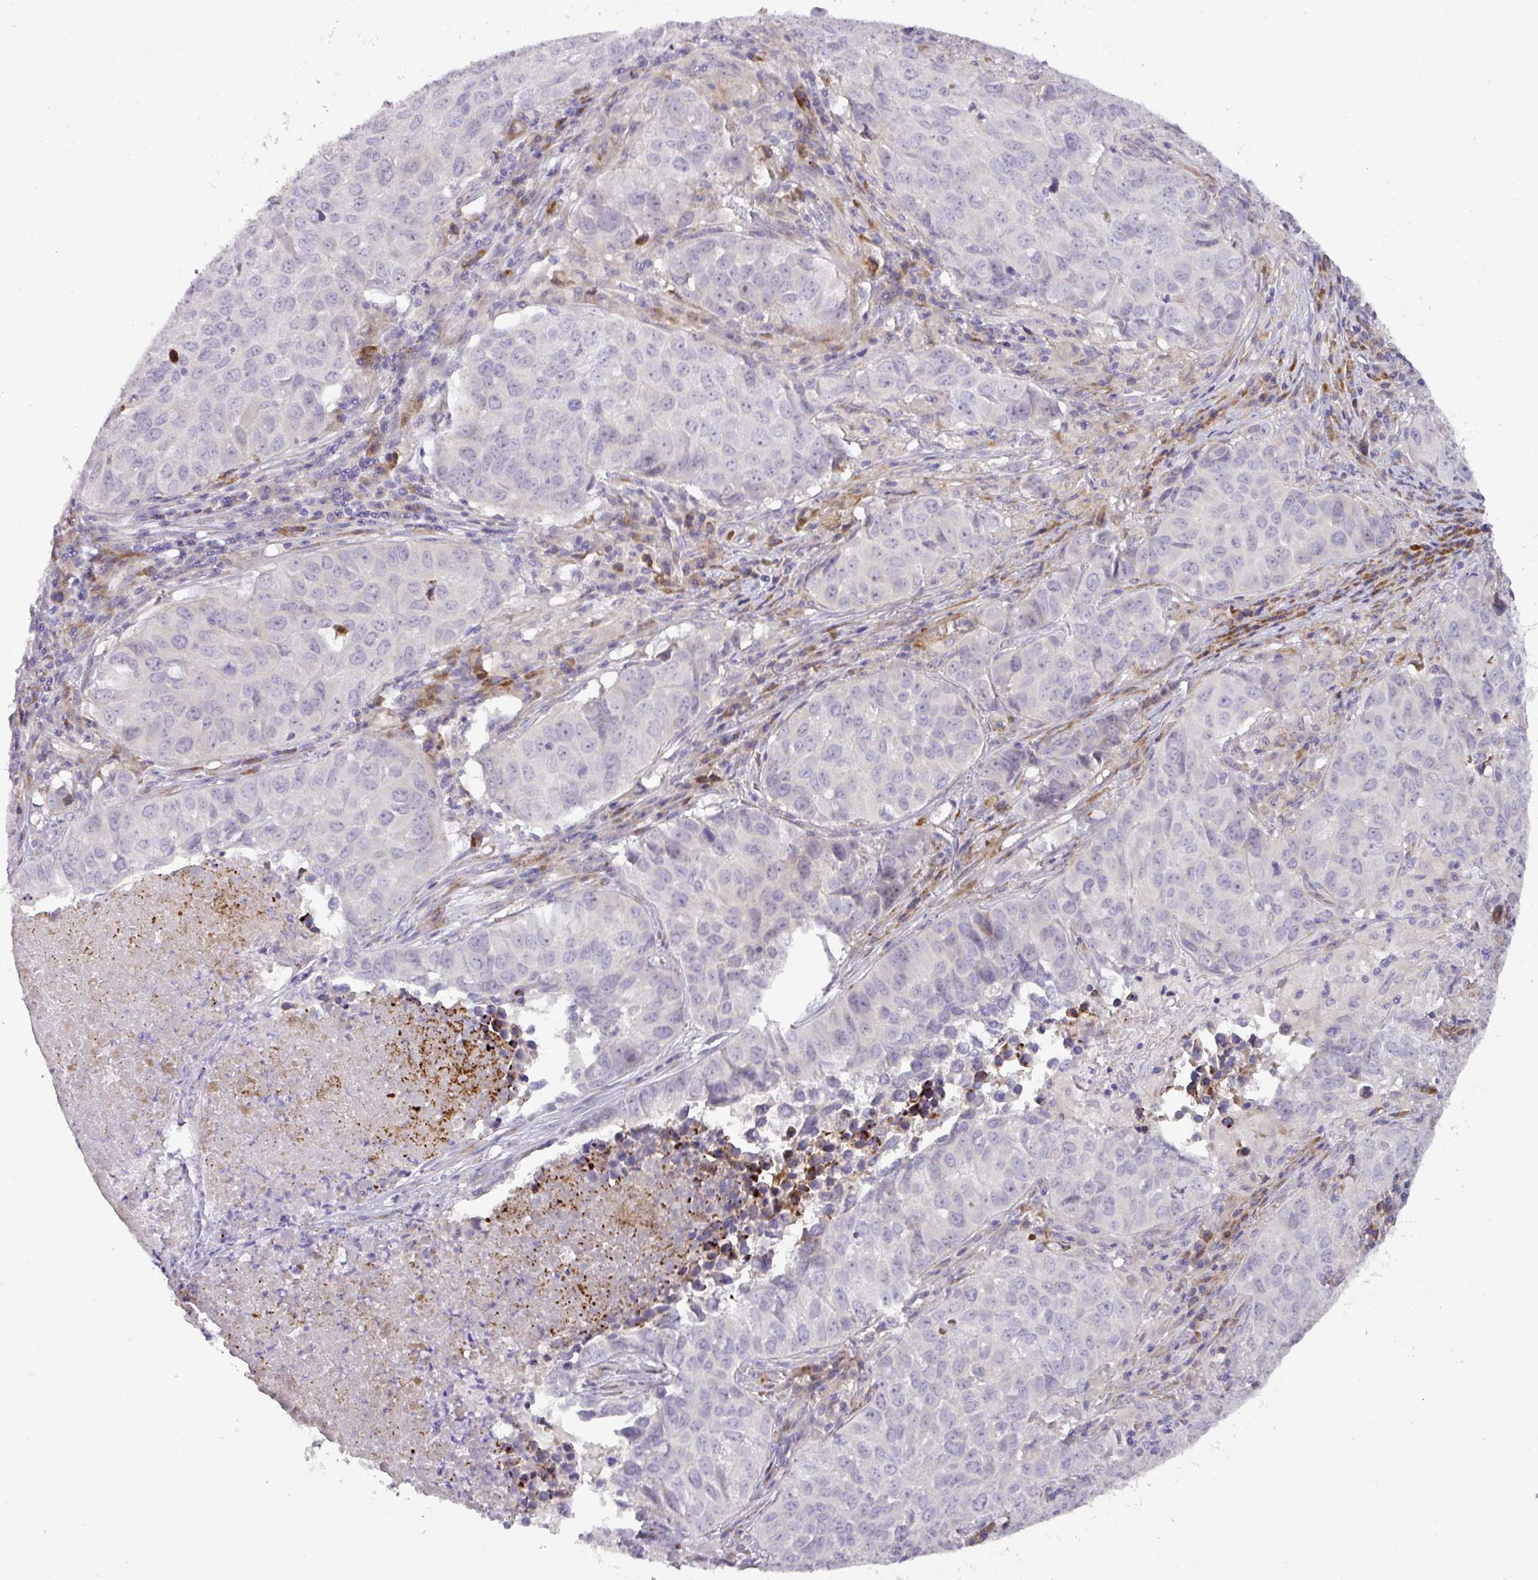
{"staining": {"intensity": "negative", "quantity": "none", "location": "none"}, "tissue": "lung cancer", "cell_type": "Tumor cells", "image_type": "cancer", "snomed": [{"axis": "morphology", "description": "Adenocarcinoma, NOS"}, {"axis": "topography", "description": "Lung"}], "caption": "IHC micrograph of human lung cancer (adenocarcinoma) stained for a protein (brown), which demonstrates no positivity in tumor cells.", "gene": "ATP6V1F", "patient": {"sex": "female", "age": 50}}